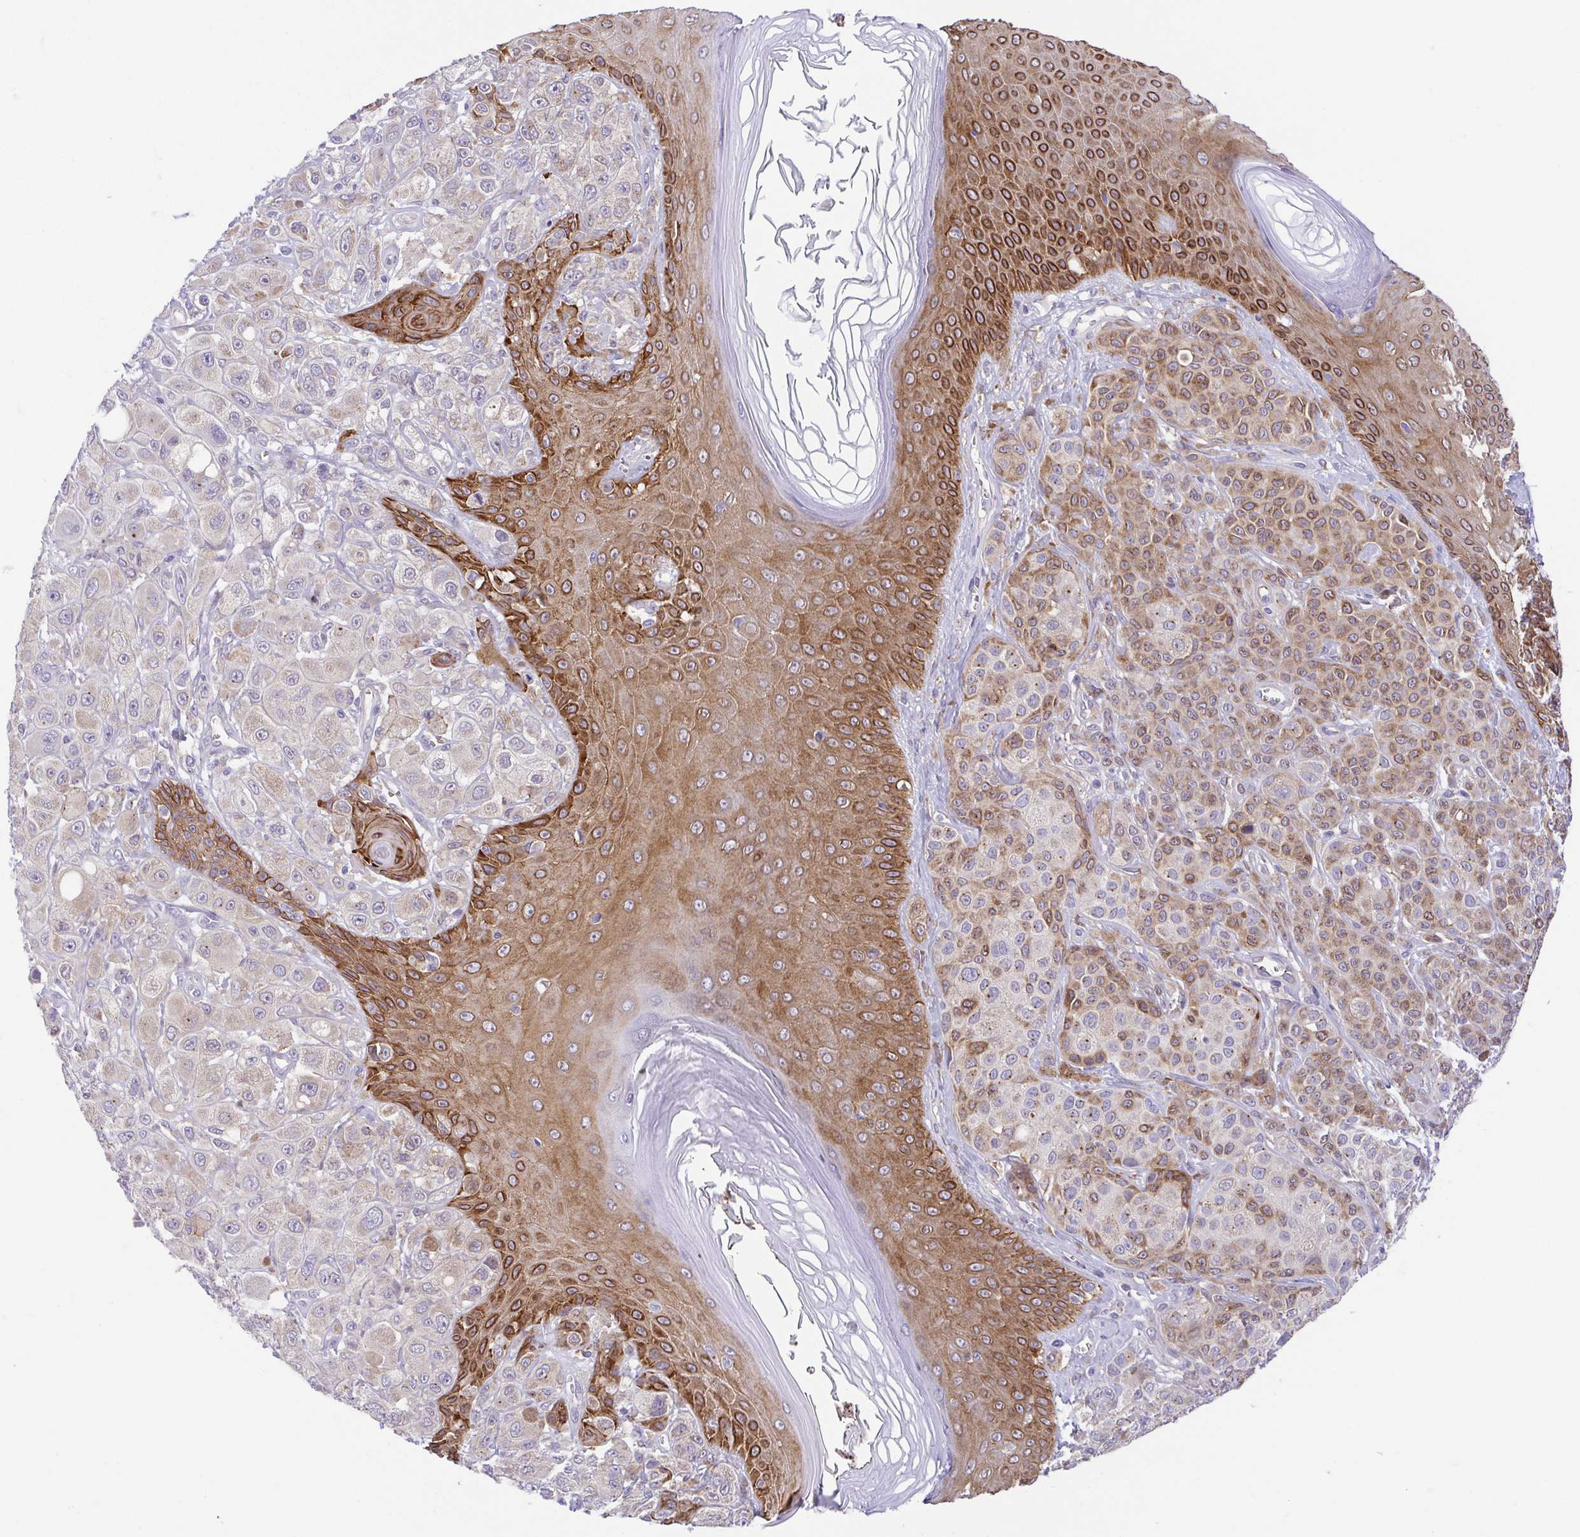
{"staining": {"intensity": "moderate", "quantity": "<25%", "location": "cytoplasmic/membranous"}, "tissue": "melanoma", "cell_type": "Tumor cells", "image_type": "cancer", "snomed": [{"axis": "morphology", "description": "Malignant melanoma, NOS"}, {"axis": "topography", "description": "Skin"}], "caption": "The immunohistochemical stain highlights moderate cytoplasmic/membranous positivity in tumor cells of melanoma tissue. (brown staining indicates protein expression, while blue staining denotes nuclei).", "gene": "SLC13A1", "patient": {"sex": "male", "age": 67}}